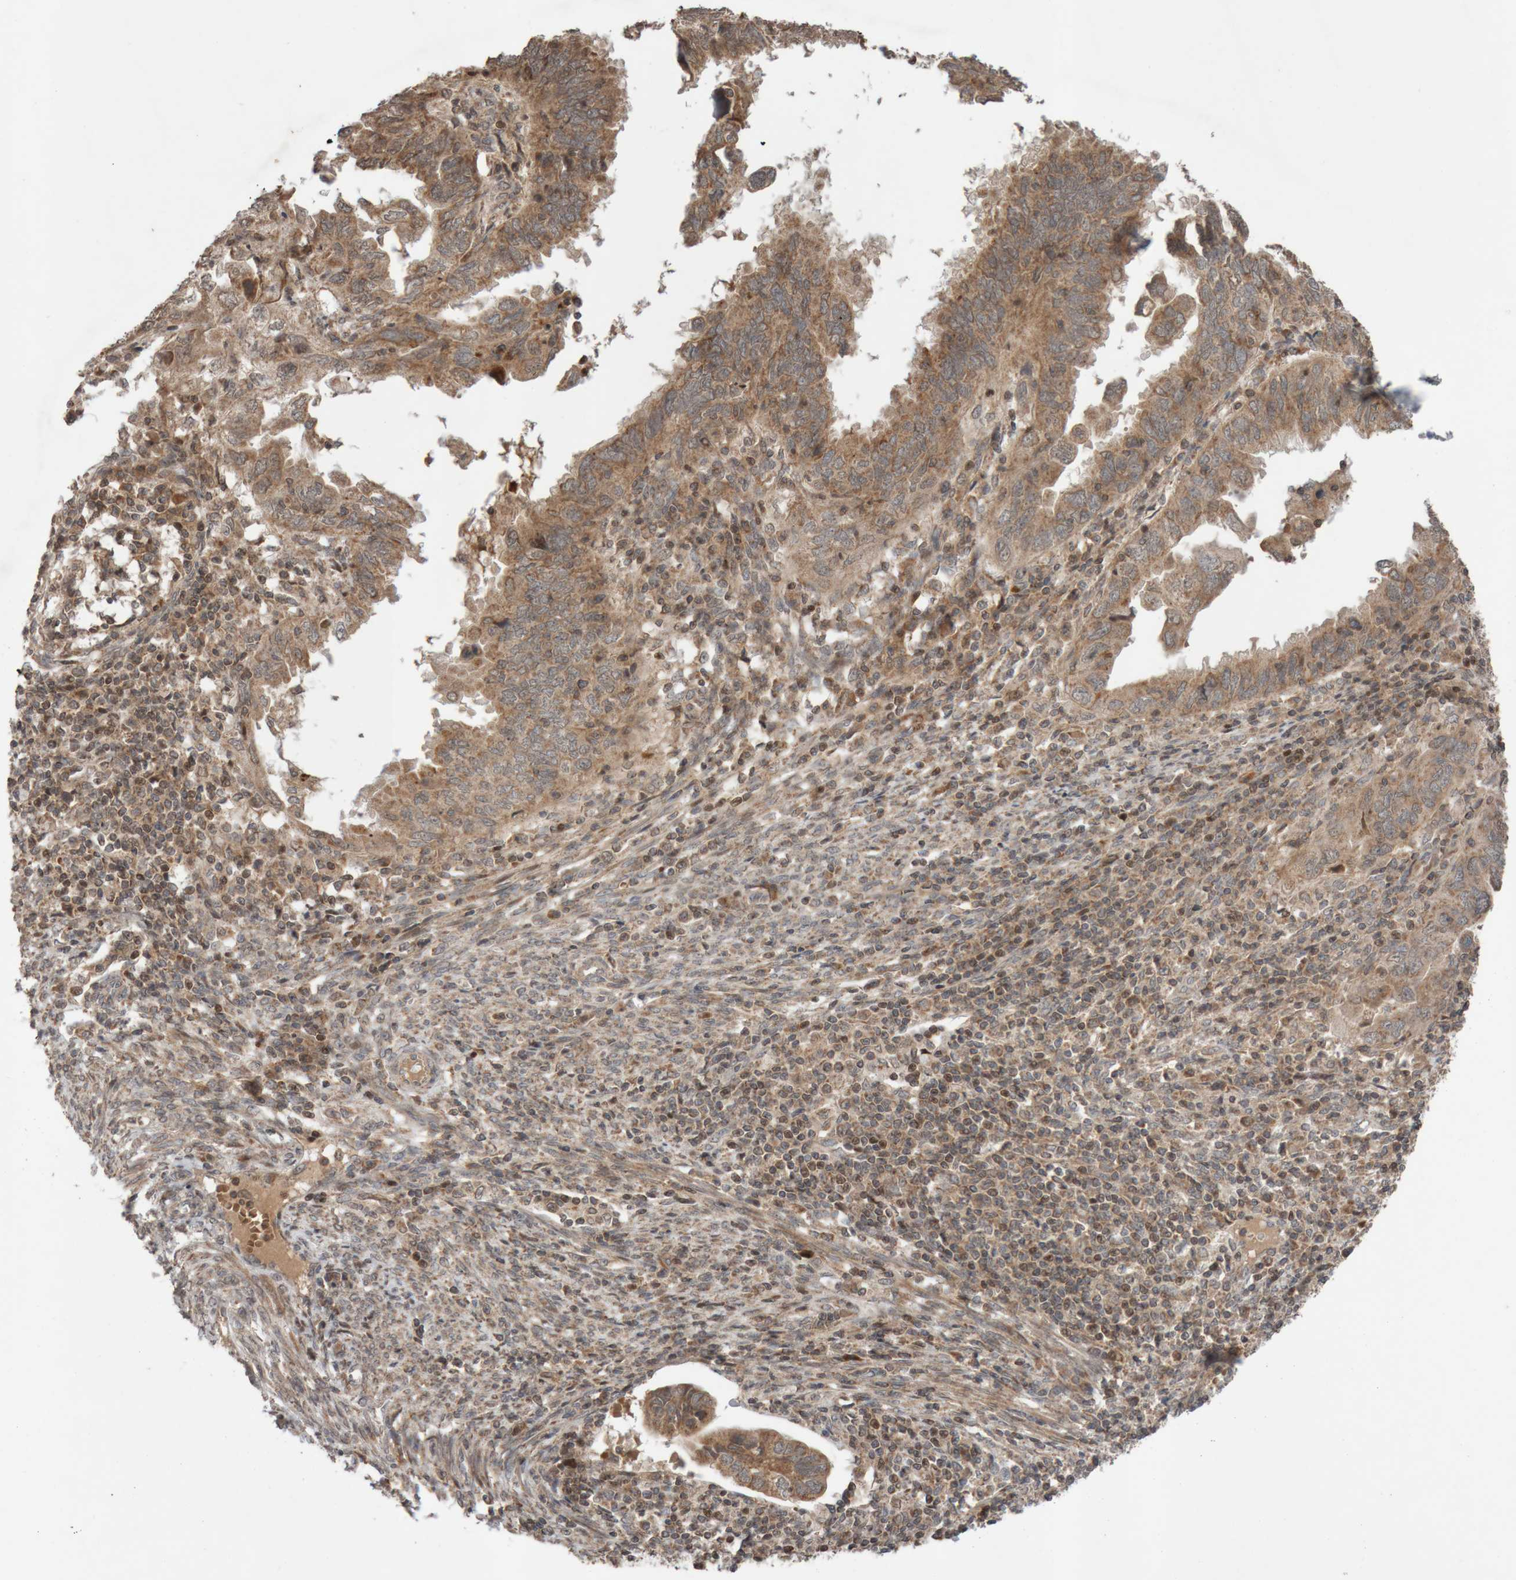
{"staining": {"intensity": "moderate", "quantity": ">75%", "location": "cytoplasmic/membranous"}, "tissue": "endometrial cancer", "cell_type": "Tumor cells", "image_type": "cancer", "snomed": [{"axis": "morphology", "description": "Adenocarcinoma, NOS"}, {"axis": "topography", "description": "Uterus"}], "caption": "Human endometrial adenocarcinoma stained with a brown dye displays moderate cytoplasmic/membranous positive expression in about >75% of tumor cells.", "gene": "KIF21B", "patient": {"sex": "female", "age": 77}}